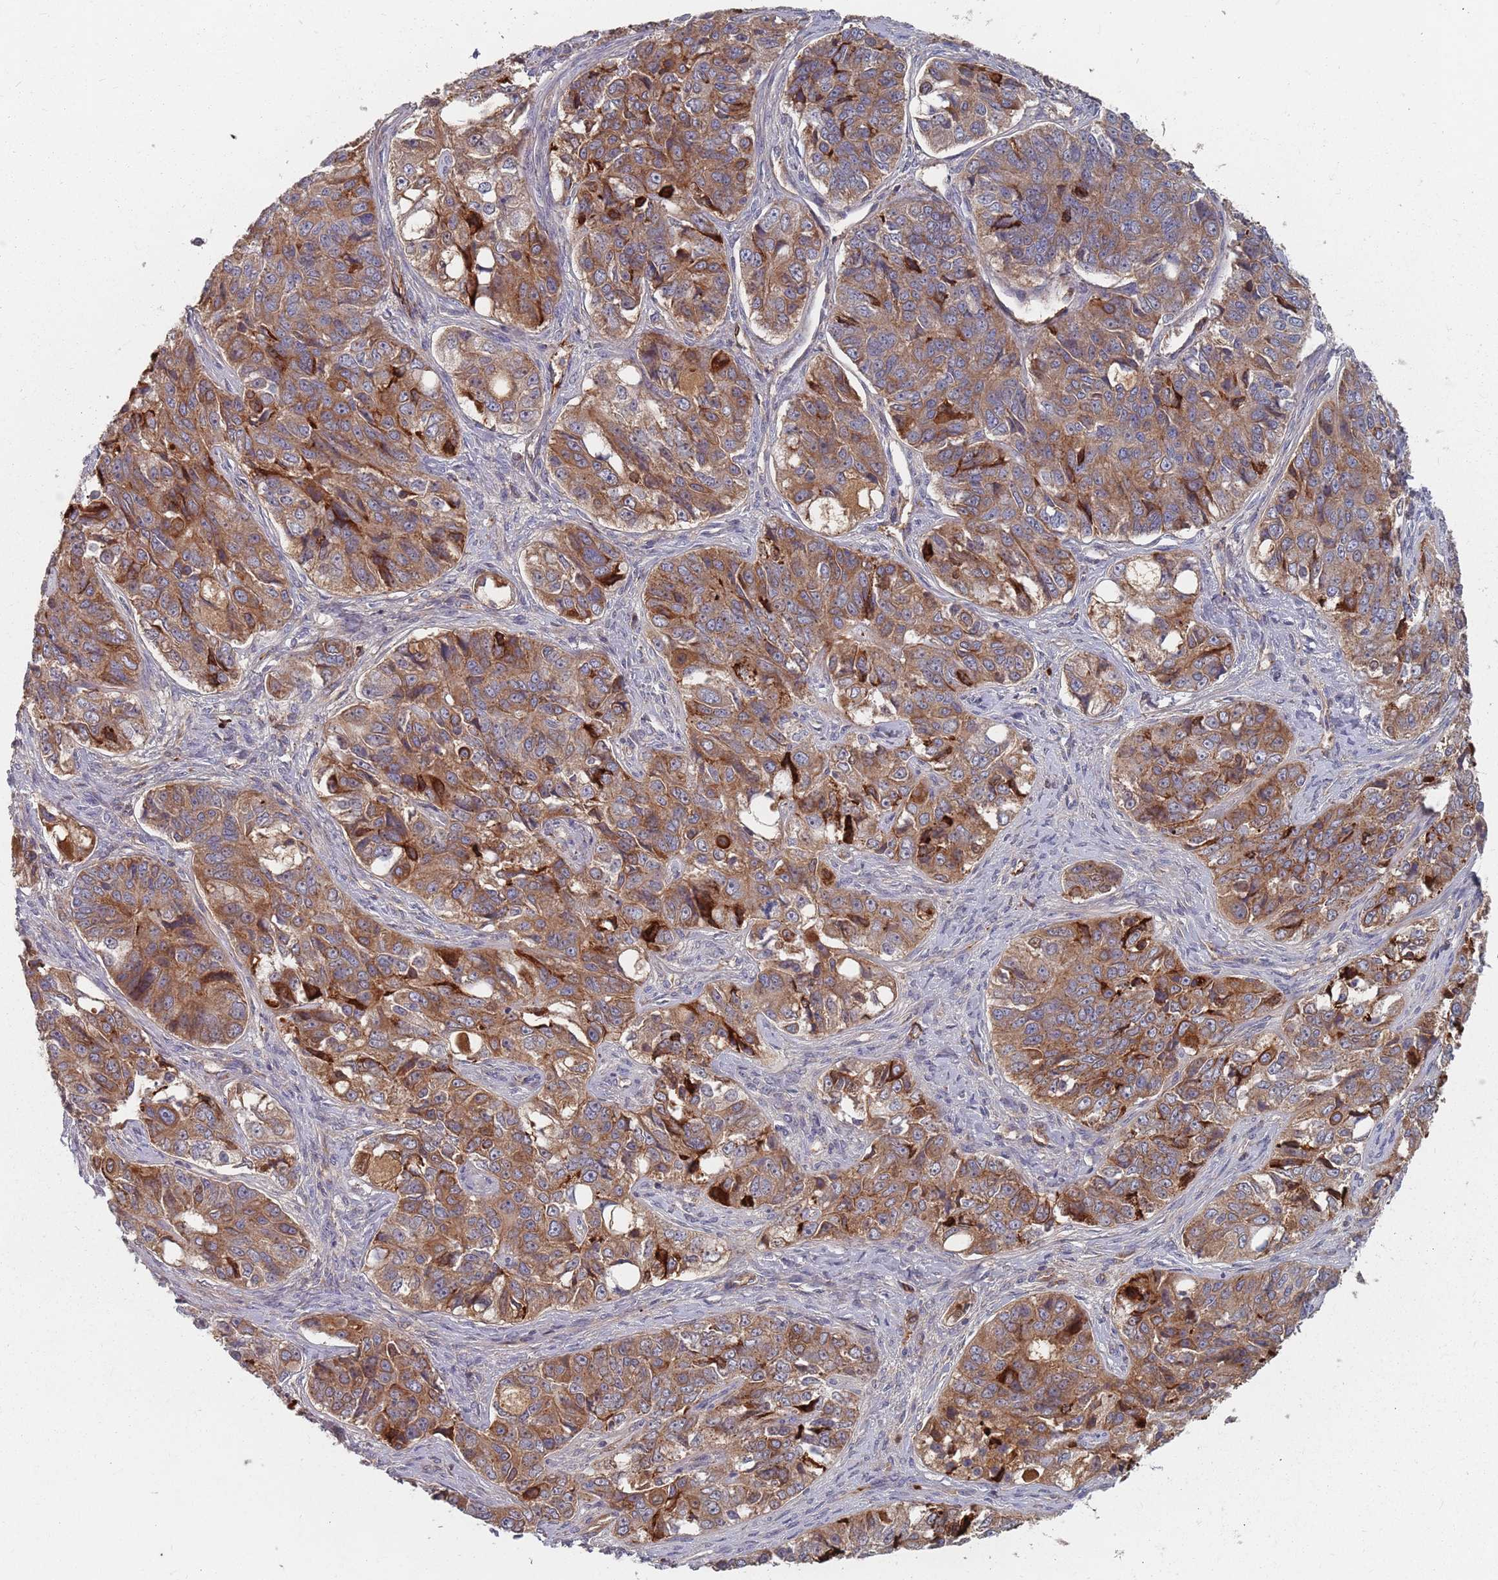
{"staining": {"intensity": "moderate", "quantity": ">75%", "location": "cytoplasmic/membranous"}, "tissue": "ovarian cancer", "cell_type": "Tumor cells", "image_type": "cancer", "snomed": [{"axis": "morphology", "description": "Carcinoma, endometroid"}, {"axis": "topography", "description": "Ovary"}], "caption": "High-power microscopy captured an IHC photomicrograph of ovarian cancer, revealing moderate cytoplasmic/membranous staining in about >75% of tumor cells.", "gene": "ADAL", "patient": {"sex": "female", "age": 51}}